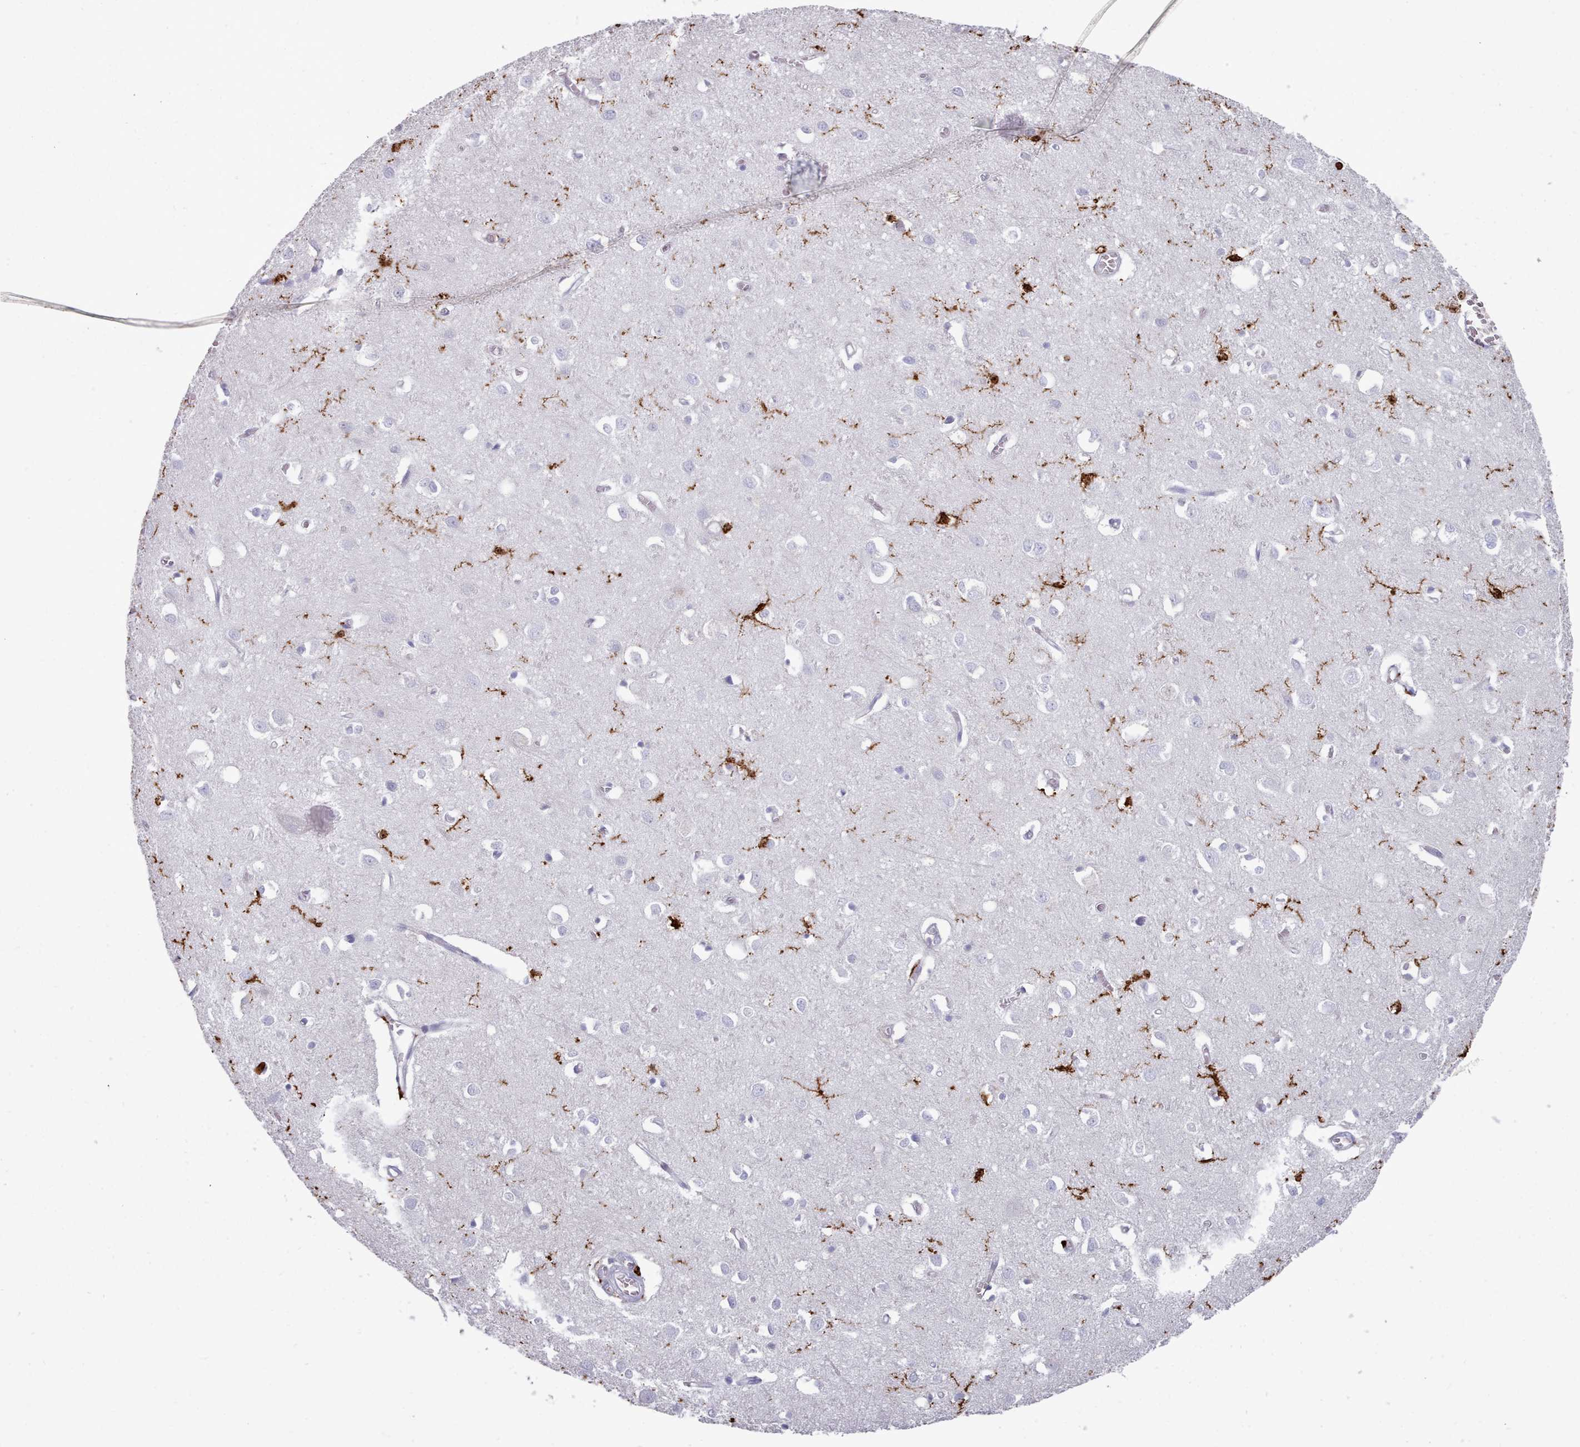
{"staining": {"intensity": "negative", "quantity": "none", "location": "none"}, "tissue": "cerebral cortex", "cell_type": "Endothelial cells", "image_type": "normal", "snomed": [{"axis": "morphology", "description": "Normal tissue, NOS"}, {"axis": "topography", "description": "Cerebral cortex"}], "caption": "Immunohistochemistry (IHC) histopathology image of unremarkable cerebral cortex: cerebral cortex stained with DAB (3,3'-diaminobenzidine) exhibits no significant protein staining in endothelial cells. Brightfield microscopy of immunohistochemistry (IHC) stained with DAB (brown) and hematoxylin (blue), captured at high magnification.", "gene": "AIF1", "patient": {"sex": "female", "age": 64}}